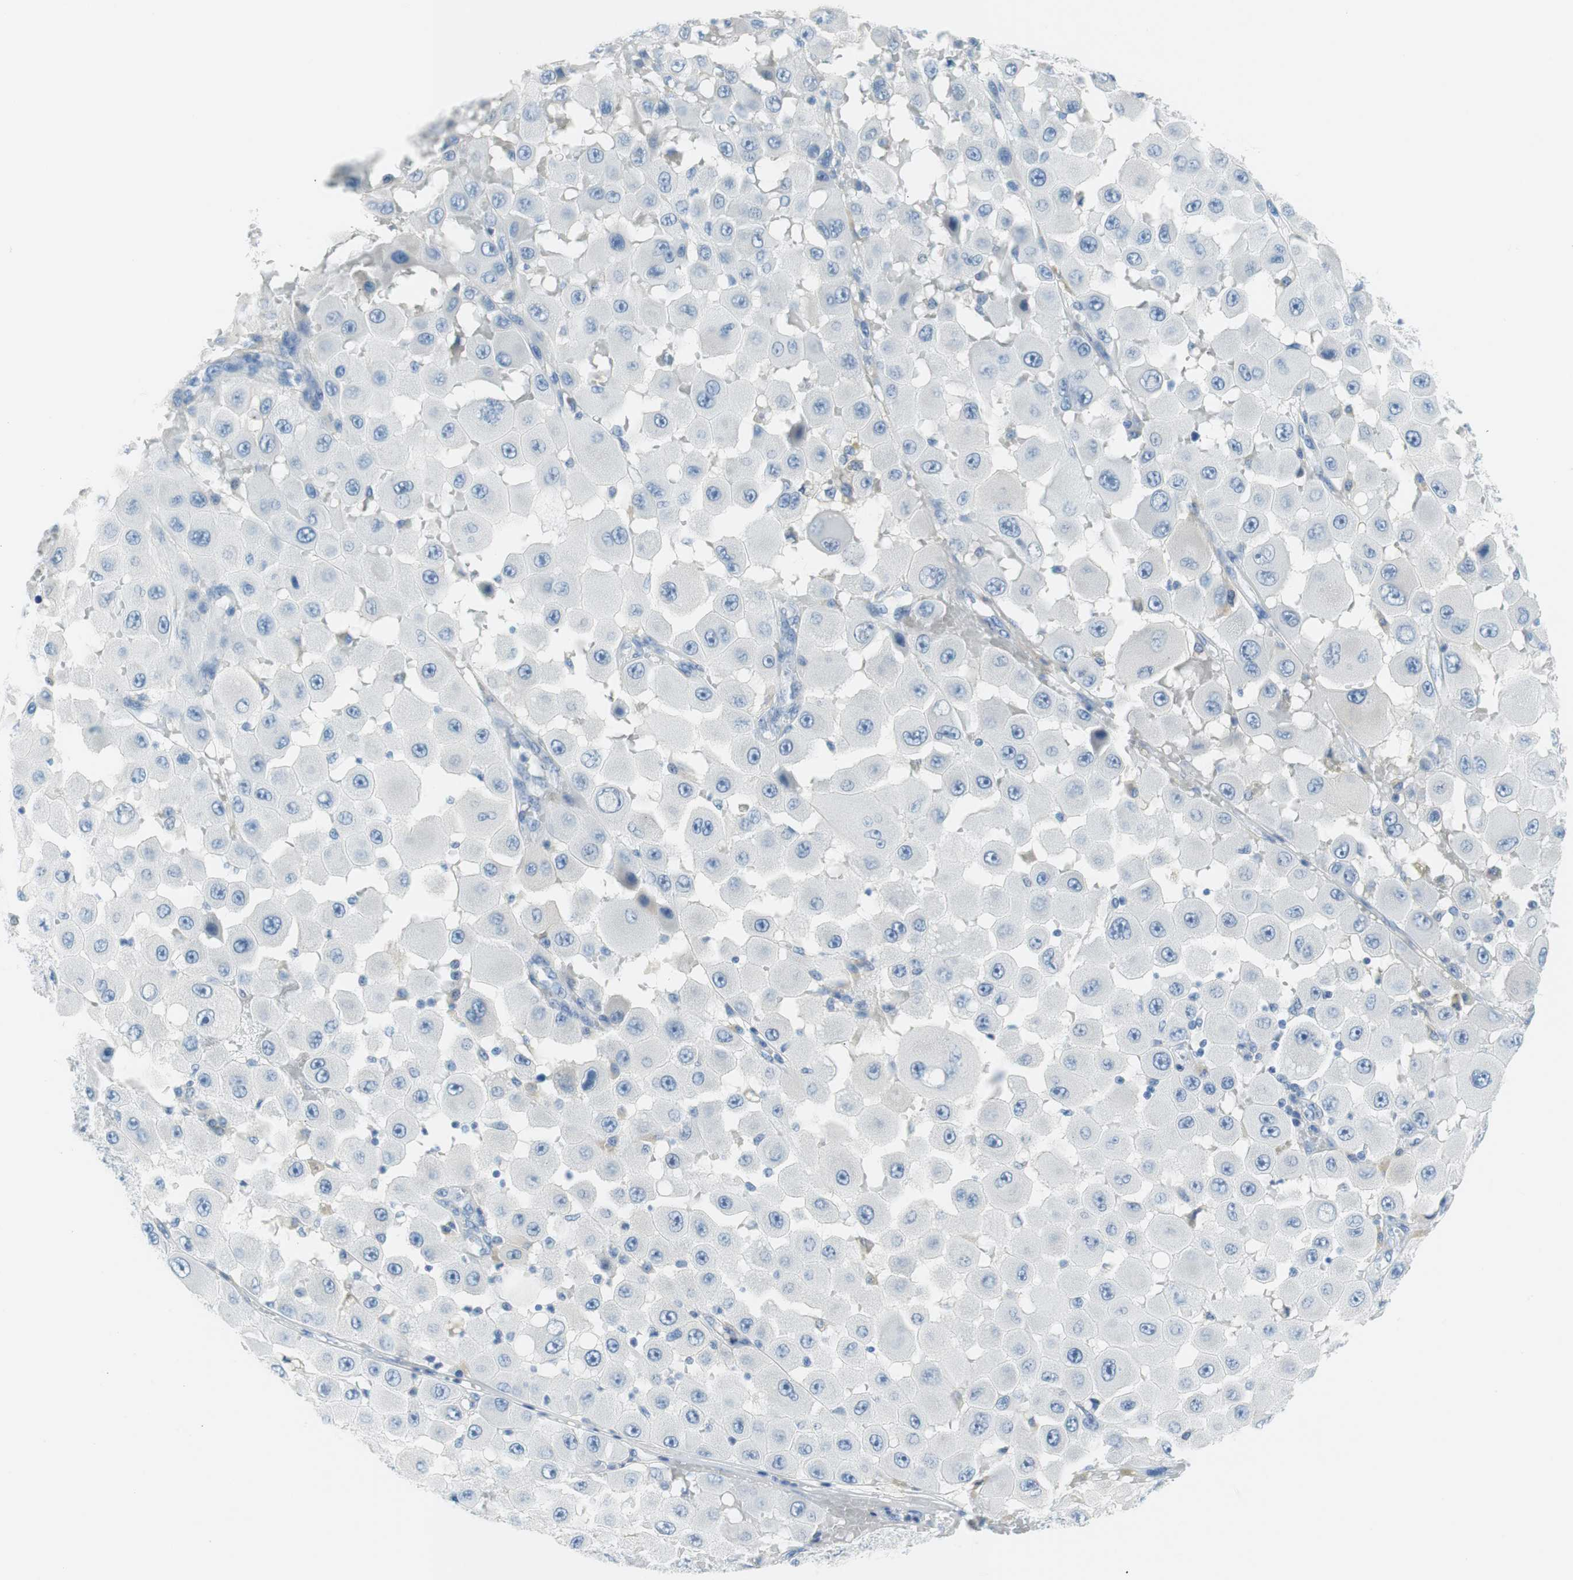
{"staining": {"intensity": "negative", "quantity": "none", "location": "none"}, "tissue": "melanoma", "cell_type": "Tumor cells", "image_type": "cancer", "snomed": [{"axis": "morphology", "description": "Malignant melanoma, NOS"}, {"axis": "topography", "description": "Skin"}], "caption": "Tumor cells show no significant positivity in malignant melanoma.", "gene": "MYH1", "patient": {"sex": "female", "age": 81}}